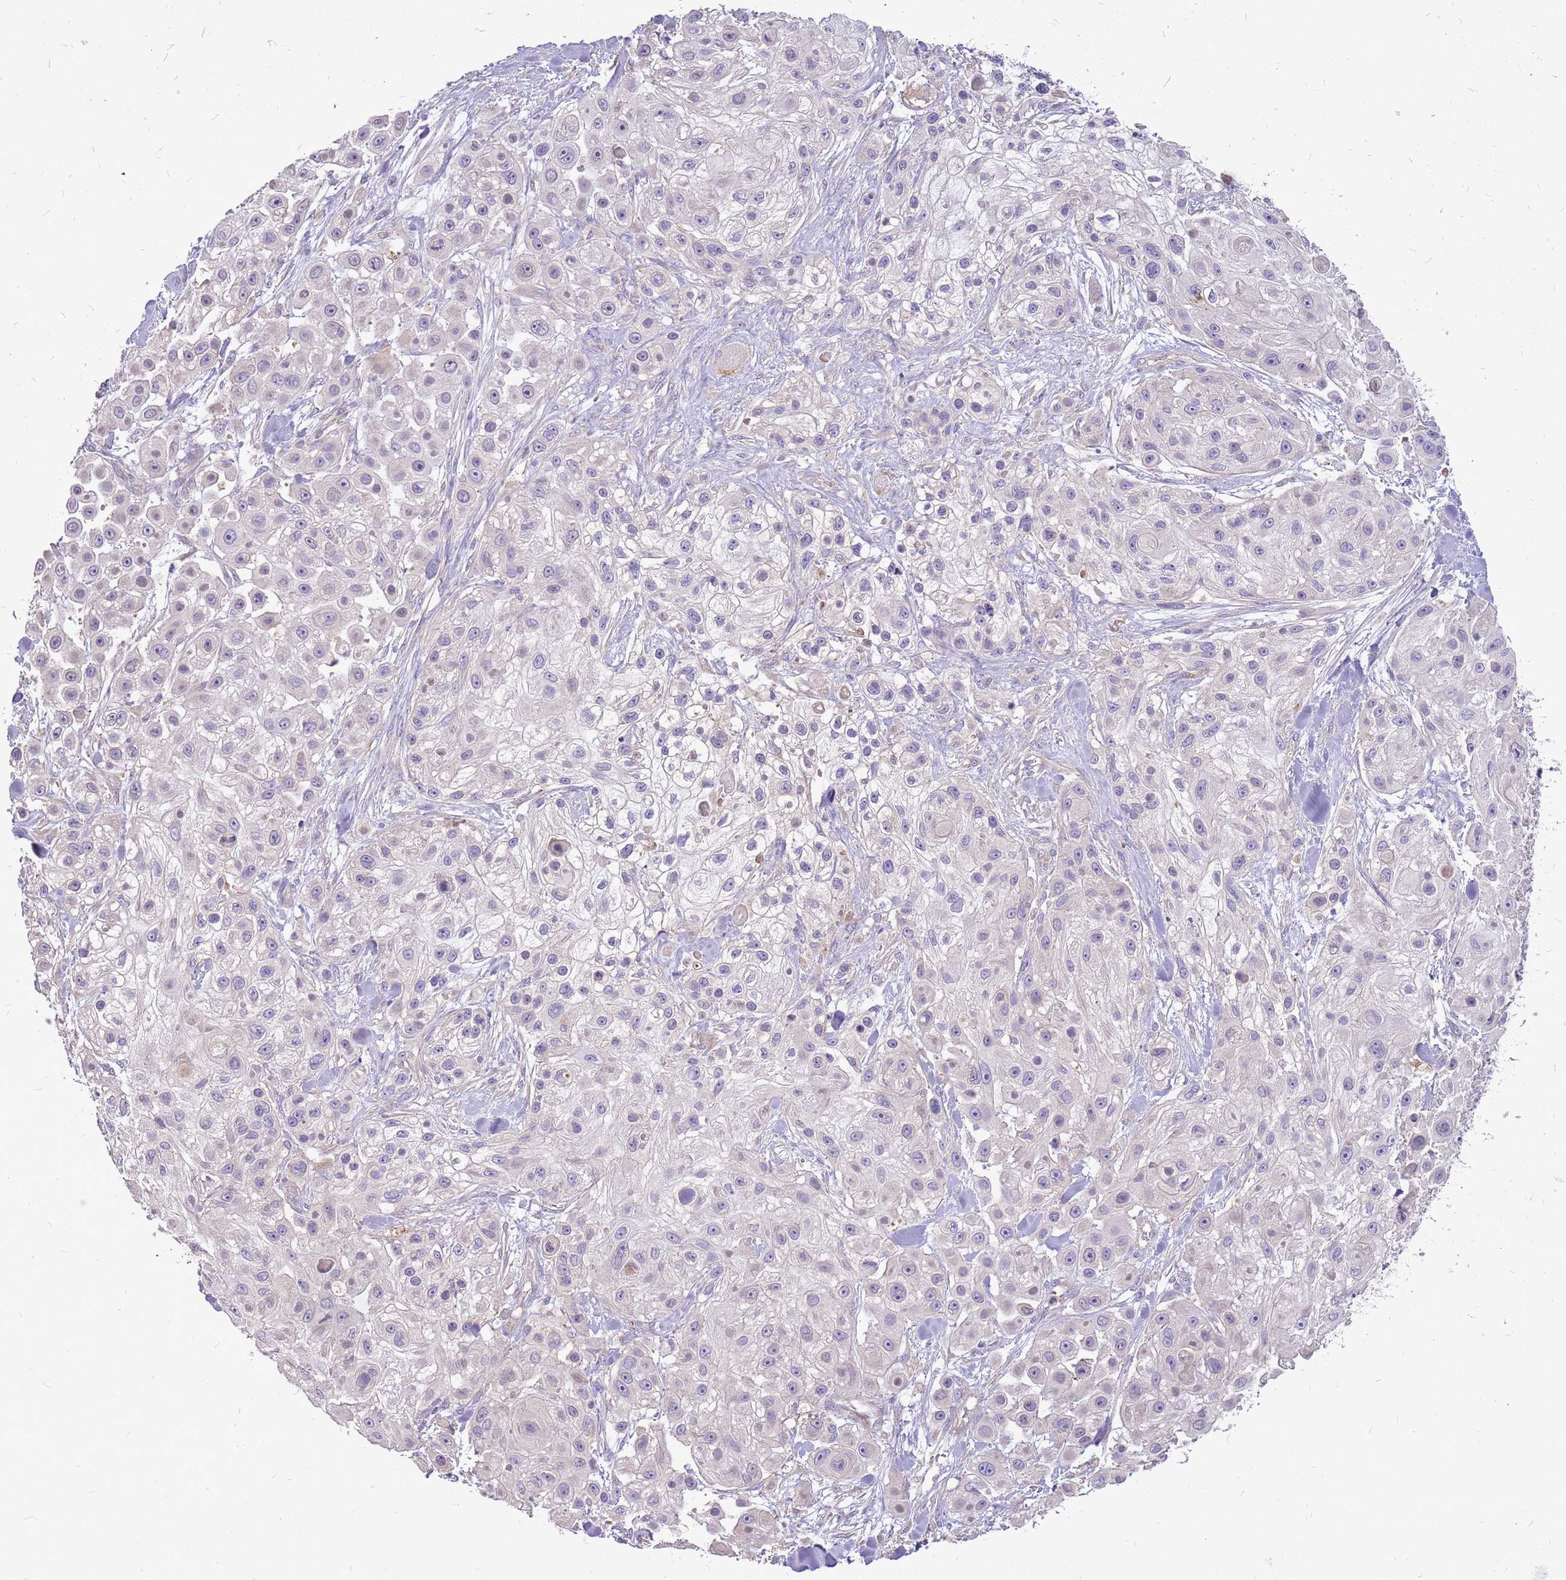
{"staining": {"intensity": "negative", "quantity": "none", "location": "none"}, "tissue": "skin cancer", "cell_type": "Tumor cells", "image_type": "cancer", "snomed": [{"axis": "morphology", "description": "Squamous cell carcinoma, NOS"}, {"axis": "topography", "description": "Skin"}], "caption": "Tumor cells show no significant positivity in squamous cell carcinoma (skin).", "gene": "WASHC4", "patient": {"sex": "male", "age": 67}}